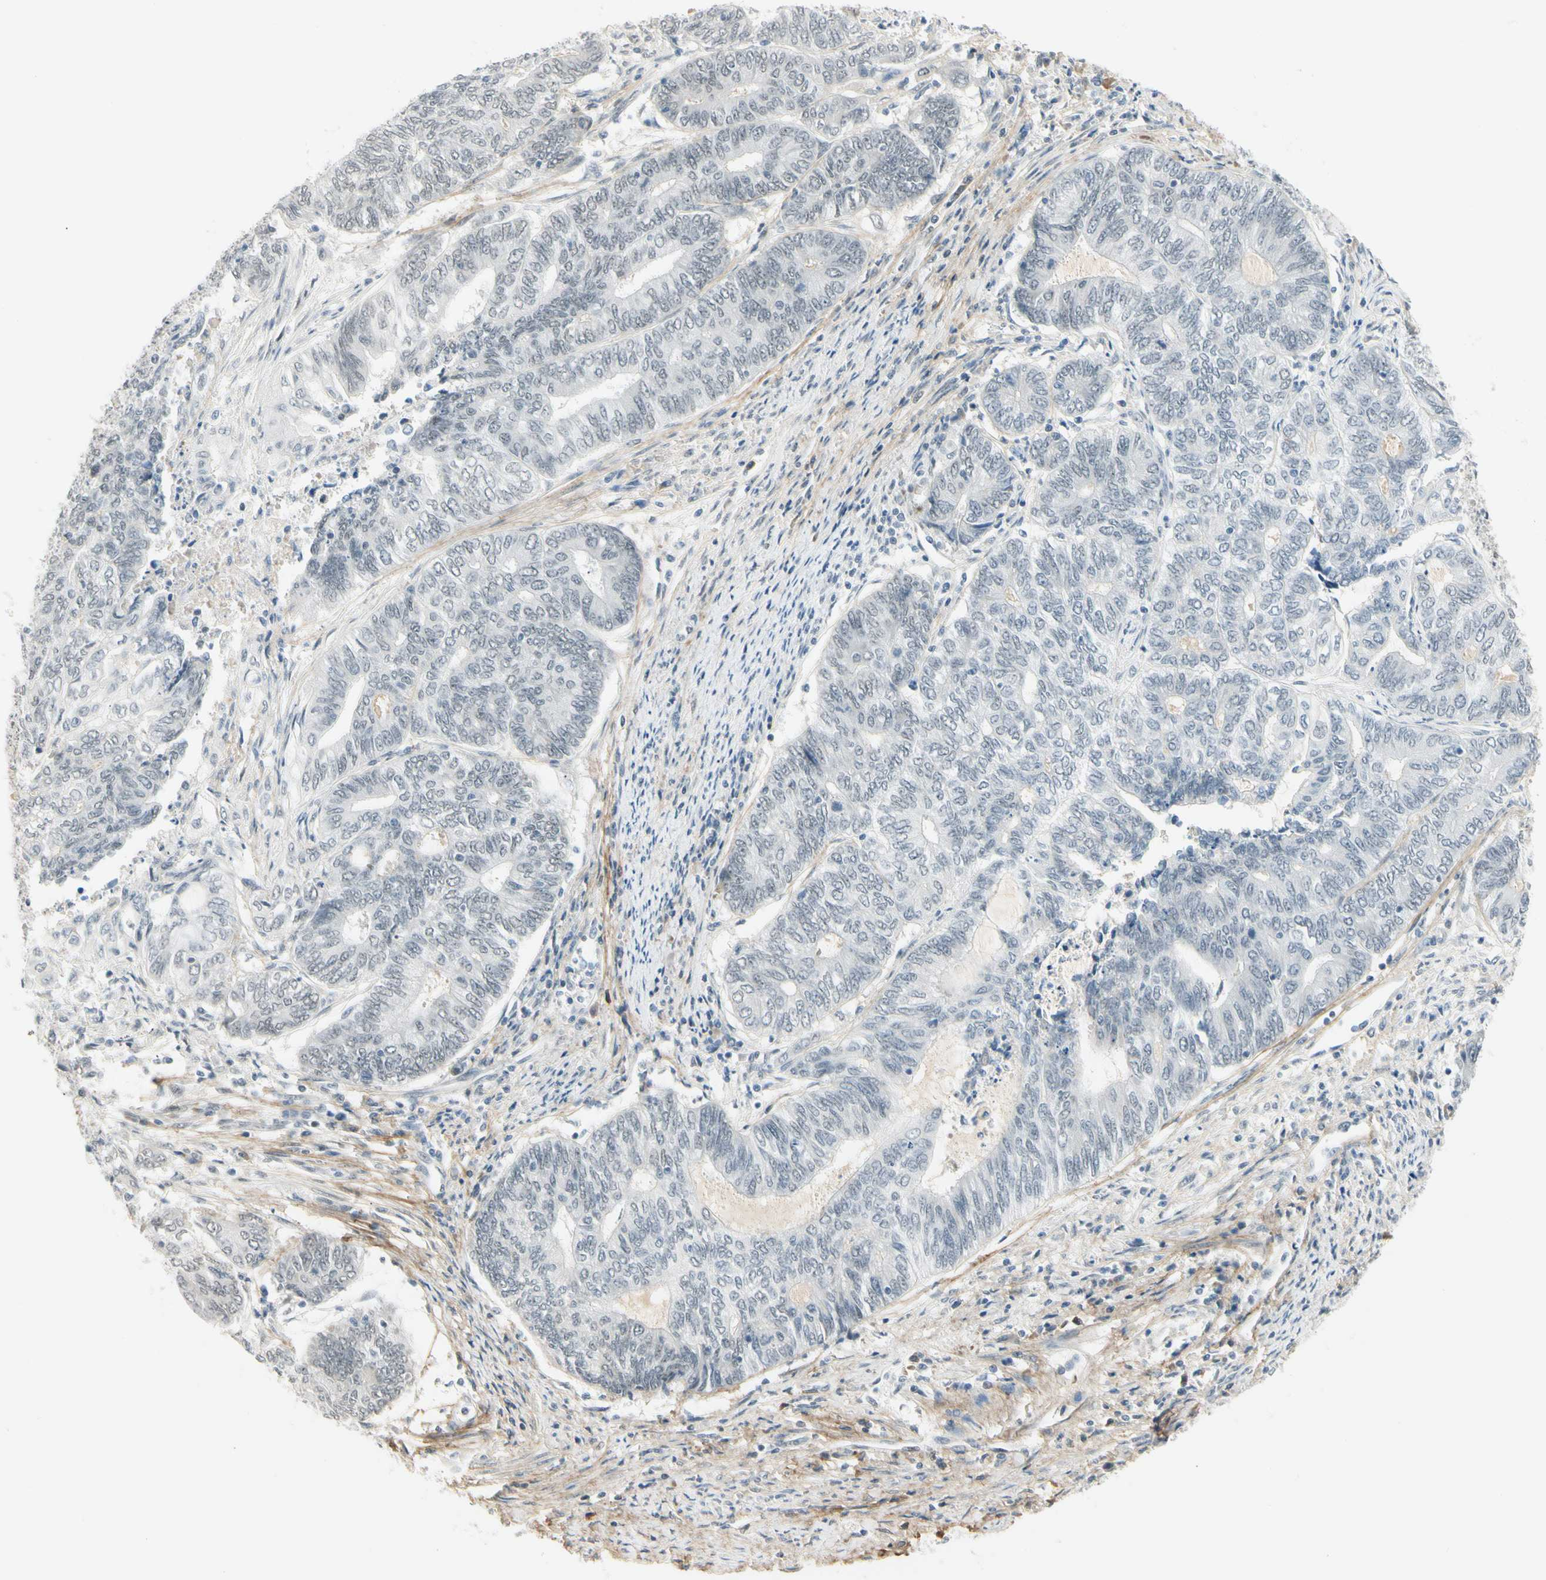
{"staining": {"intensity": "negative", "quantity": "none", "location": "none"}, "tissue": "endometrial cancer", "cell_type": "Tumor cells", "image_type": "cancer", "snomed": [{"axis": "morphology", "description": "Adenocarcinoma, NOS"}, {"axis": "topography", "description": "Uterus"}, {"axis": "topography", "description": "Endometrium"}], "caption": "This is a image of immunohistochemistry (IHC) staining of adenocarcinoma (endometrial), which shows no expression in tumor cells.", "gene": "ASPN", "patient": {"sex": "female", "age": 70}}